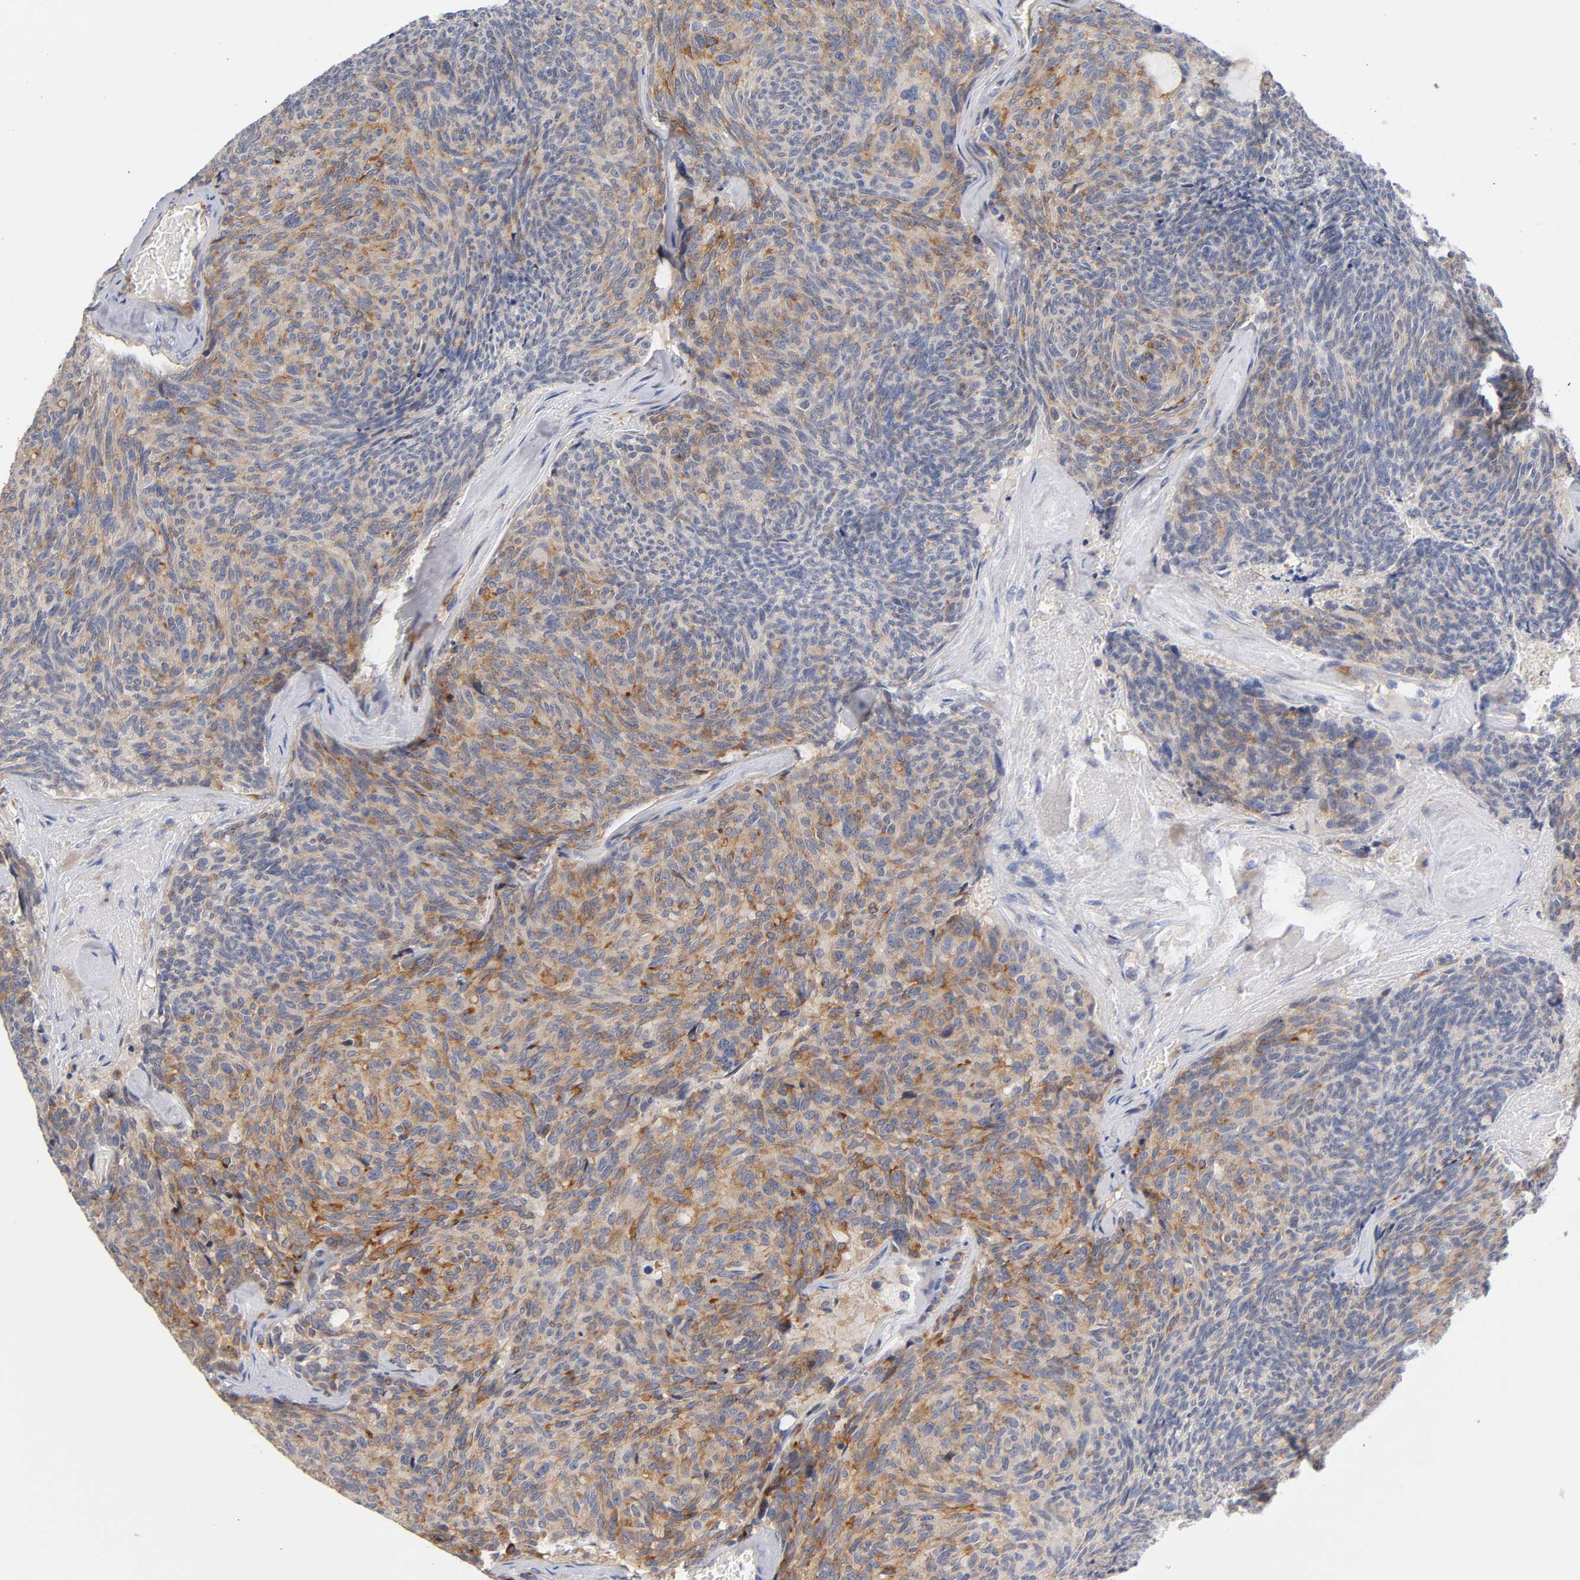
{"staining": {"intensity": "weak", "quantity": ">75%", "location": "cytoplasmic/membranous"}, "tissue": "carcinoid", "cell_type": "Tumor cells", "image_type": "cancer", "snomed": [{"axis": "morphology", "description": "Carcinoid, malignant, NOS"}, {"axis": "topography", "description": "Pancreas"}], "caption": "An image of human malignant carcinoid stained for a protein displays weak cytoplasmic/membranous brown staining in tumor cells.", "gene": "LAMB1", "patient": {"sex": "female", "age": 54}}